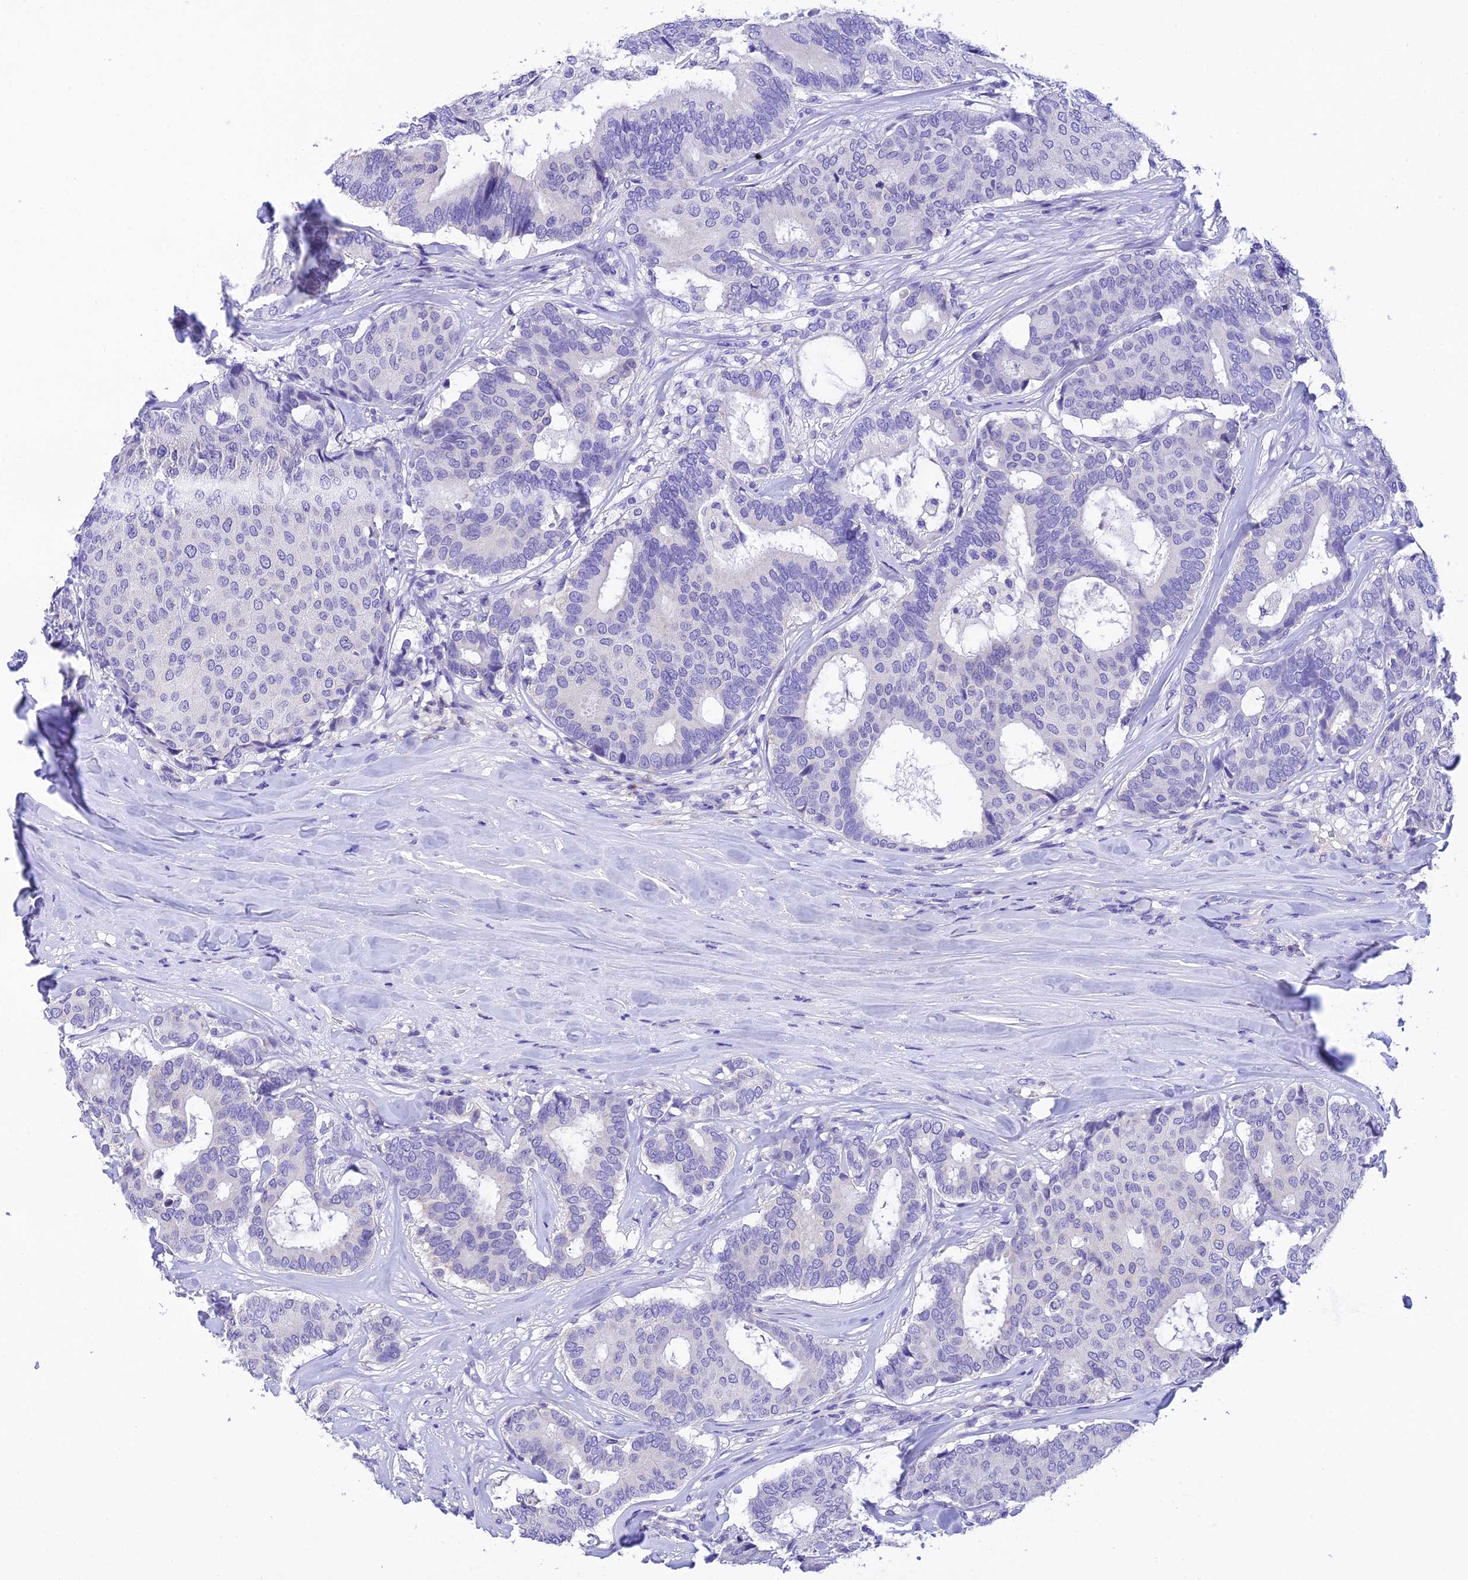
{"staining": {"intensity": "negative", "quantity": "none", "location": "none"}, "tissue": "breast cancer", "cell_type": "Tumor cells", "image_type": "cancer", "snomed": [{"axis": "morphology", "description": "Duct carcinoma"}, {"axis": "topography", "description": "Breast"}], "caption": "Immunohistochemistry histopathology image of neoplastic tissue: breast intraductal carcinoma stained with DAB (3,3'-diaminobenzidine) exhibits no significant protein positivity in tumor cells.", "gene": "MS4A5", "patient": {"sex": "female", "age": 75}}